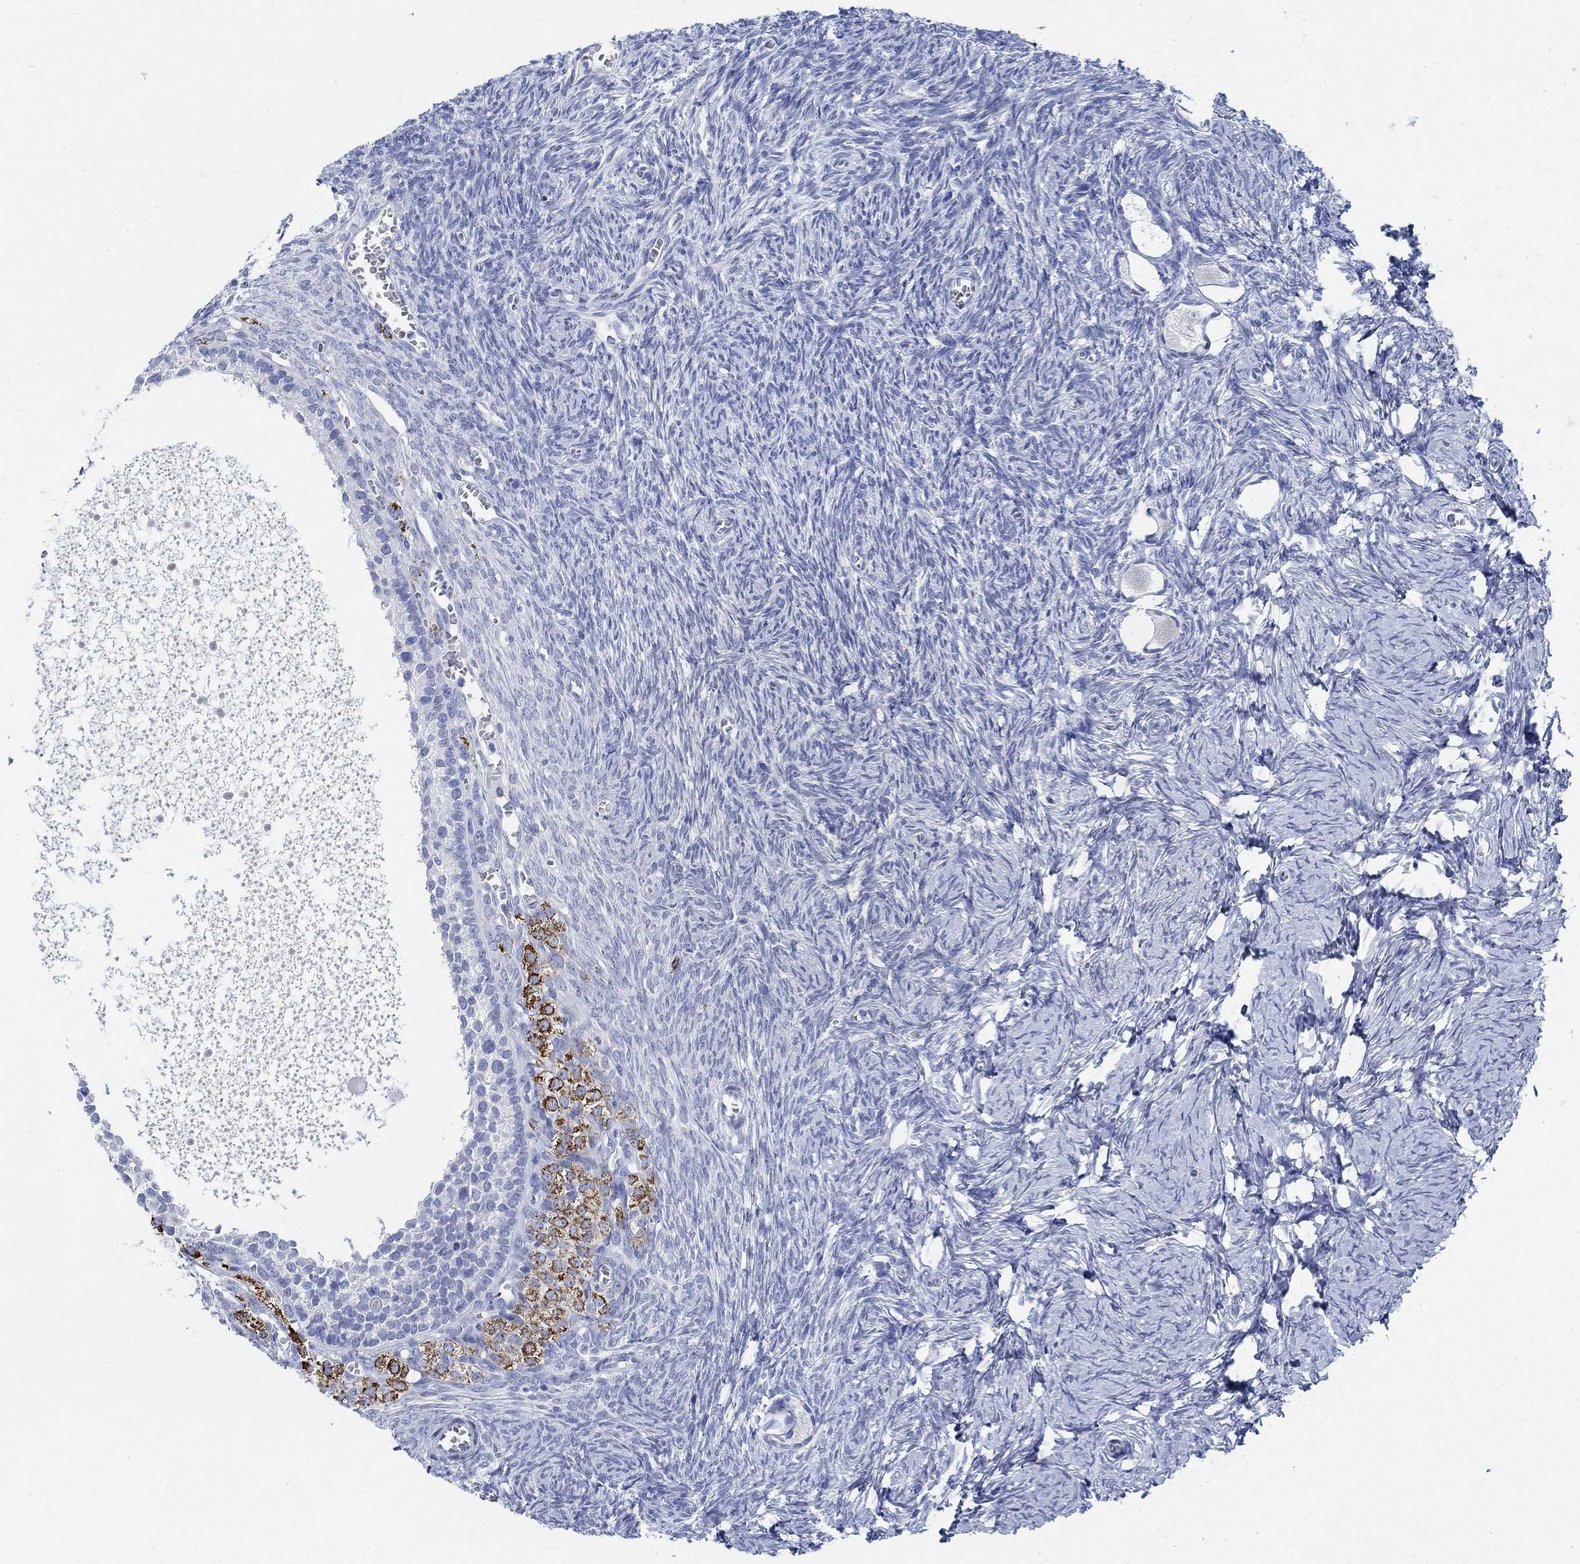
{"staining": {"intensity": "strong", "quantity": "25%-75%", "location": "cytoplasmic/membranous"}, "tissue": "ovary", "cell_type": "Follicle cells", "image_type": "normal", "snomed": [{"axis": "morphology", "description": "Normal tissue, NOS"}, {"axis": "topography", "description": "Ovary"}], "caption": "The immunohistochemical stain highlights strong cytoplasmic/membranous positivity in follicle cells of benign ovary. (IHC, brightfield microscopy, high magnification).", "gene": "RBM20", "patient": {"sex": "female", "age": 27}}